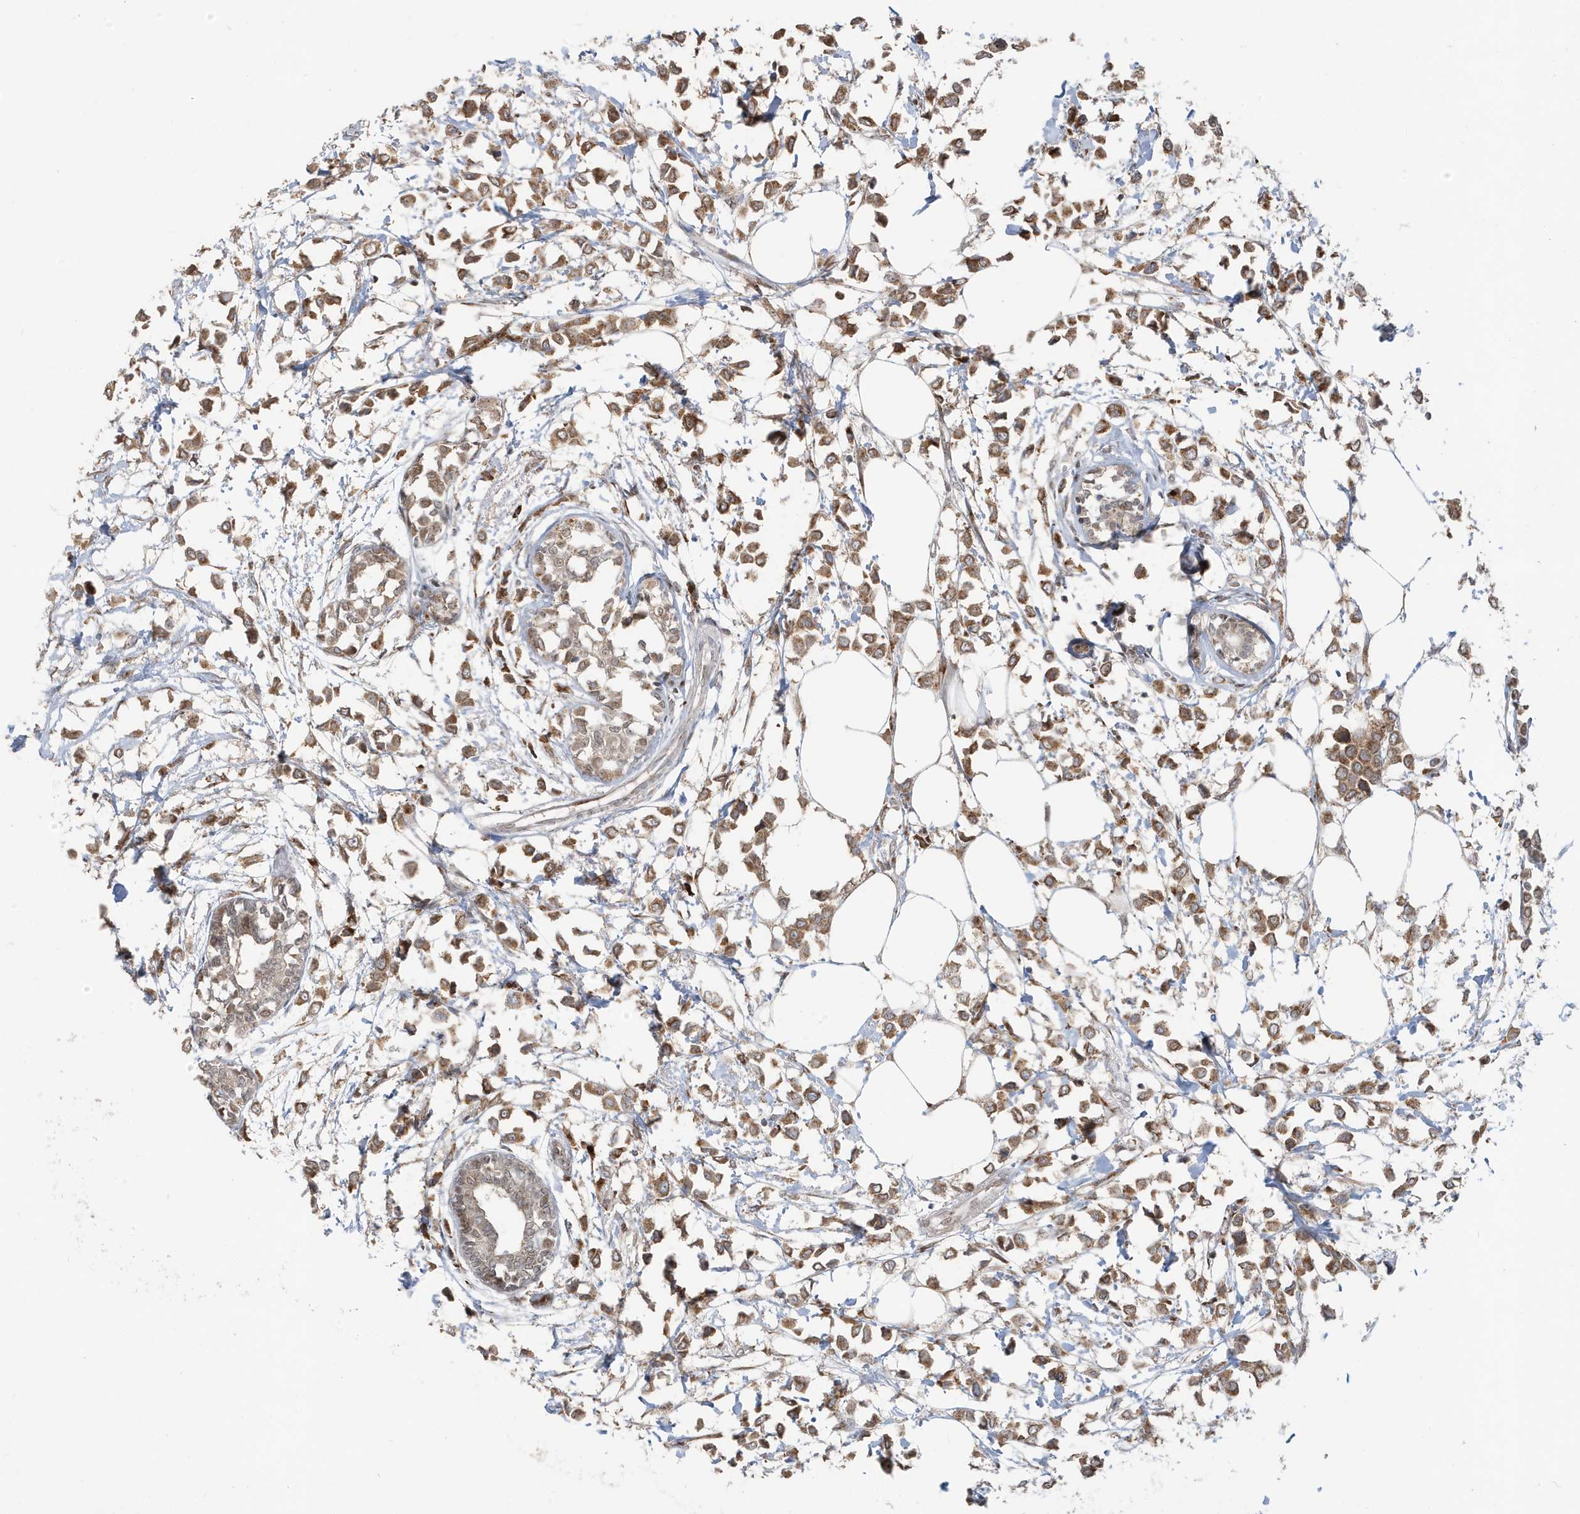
{"staining": {"intensity": "moderate", "quantity": ">75%", "location": "cytoplasmic/membranous"}, "tissue": "breast cancer", "cell_type": "Tumor cells", "image_type": "cancer", "snomed": [{"axis": "morphology", "description": "Lobular carcinoma"}, {"axis": "topography", "description": "Breast"}], "caption": "Tumor cells exhibit moderate cytoplasmic/membranous positivity in about >75% of cells in lobular carcinoma (breast). (Brightfield microscopy of DAB IHC at high magnification).", "gene": "RER1", "patient": {"sex": "female", "age": 51}}